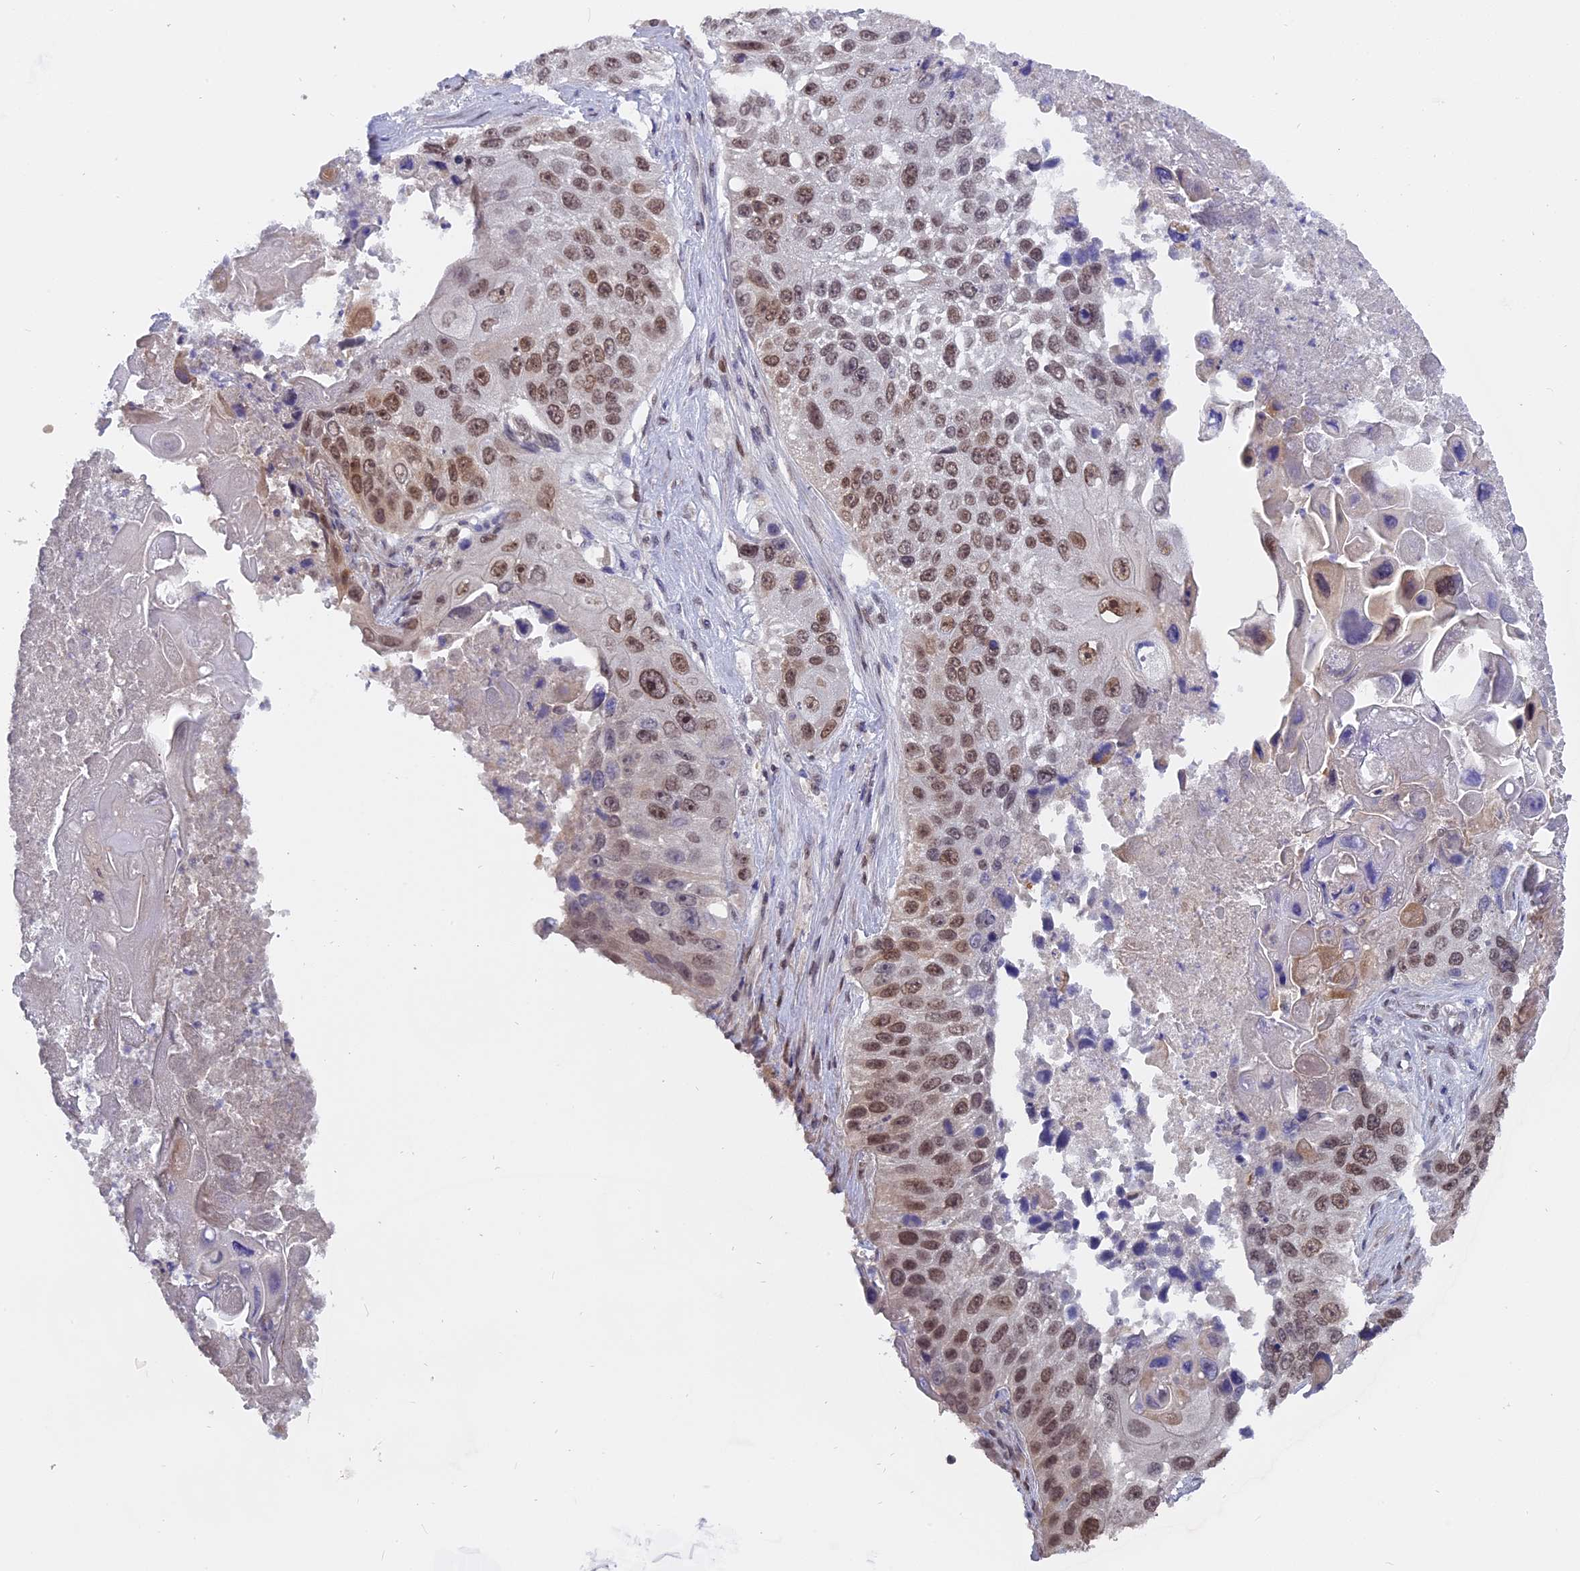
{"staining": {"intensity": "moderate", "quantity": ">75%", "location": "nuclear"}, "tissue": "lung cancer", "cell_type": "Tumor cells", "image_type": "cancer", "snomed": [{"axis": "morphology", "description": "Squamous cell carcinoma, NOS"}, {"axis": "topography", "description": "Lung"}], "caption": "IHC (DAB) staining of human squamous cell carcinoma (lung) displays moderate nuclear protein positivity in approximately >75% of tumor cells.", "gene": "PYGO1", "patient": {"sex": "male", "age": 61}}